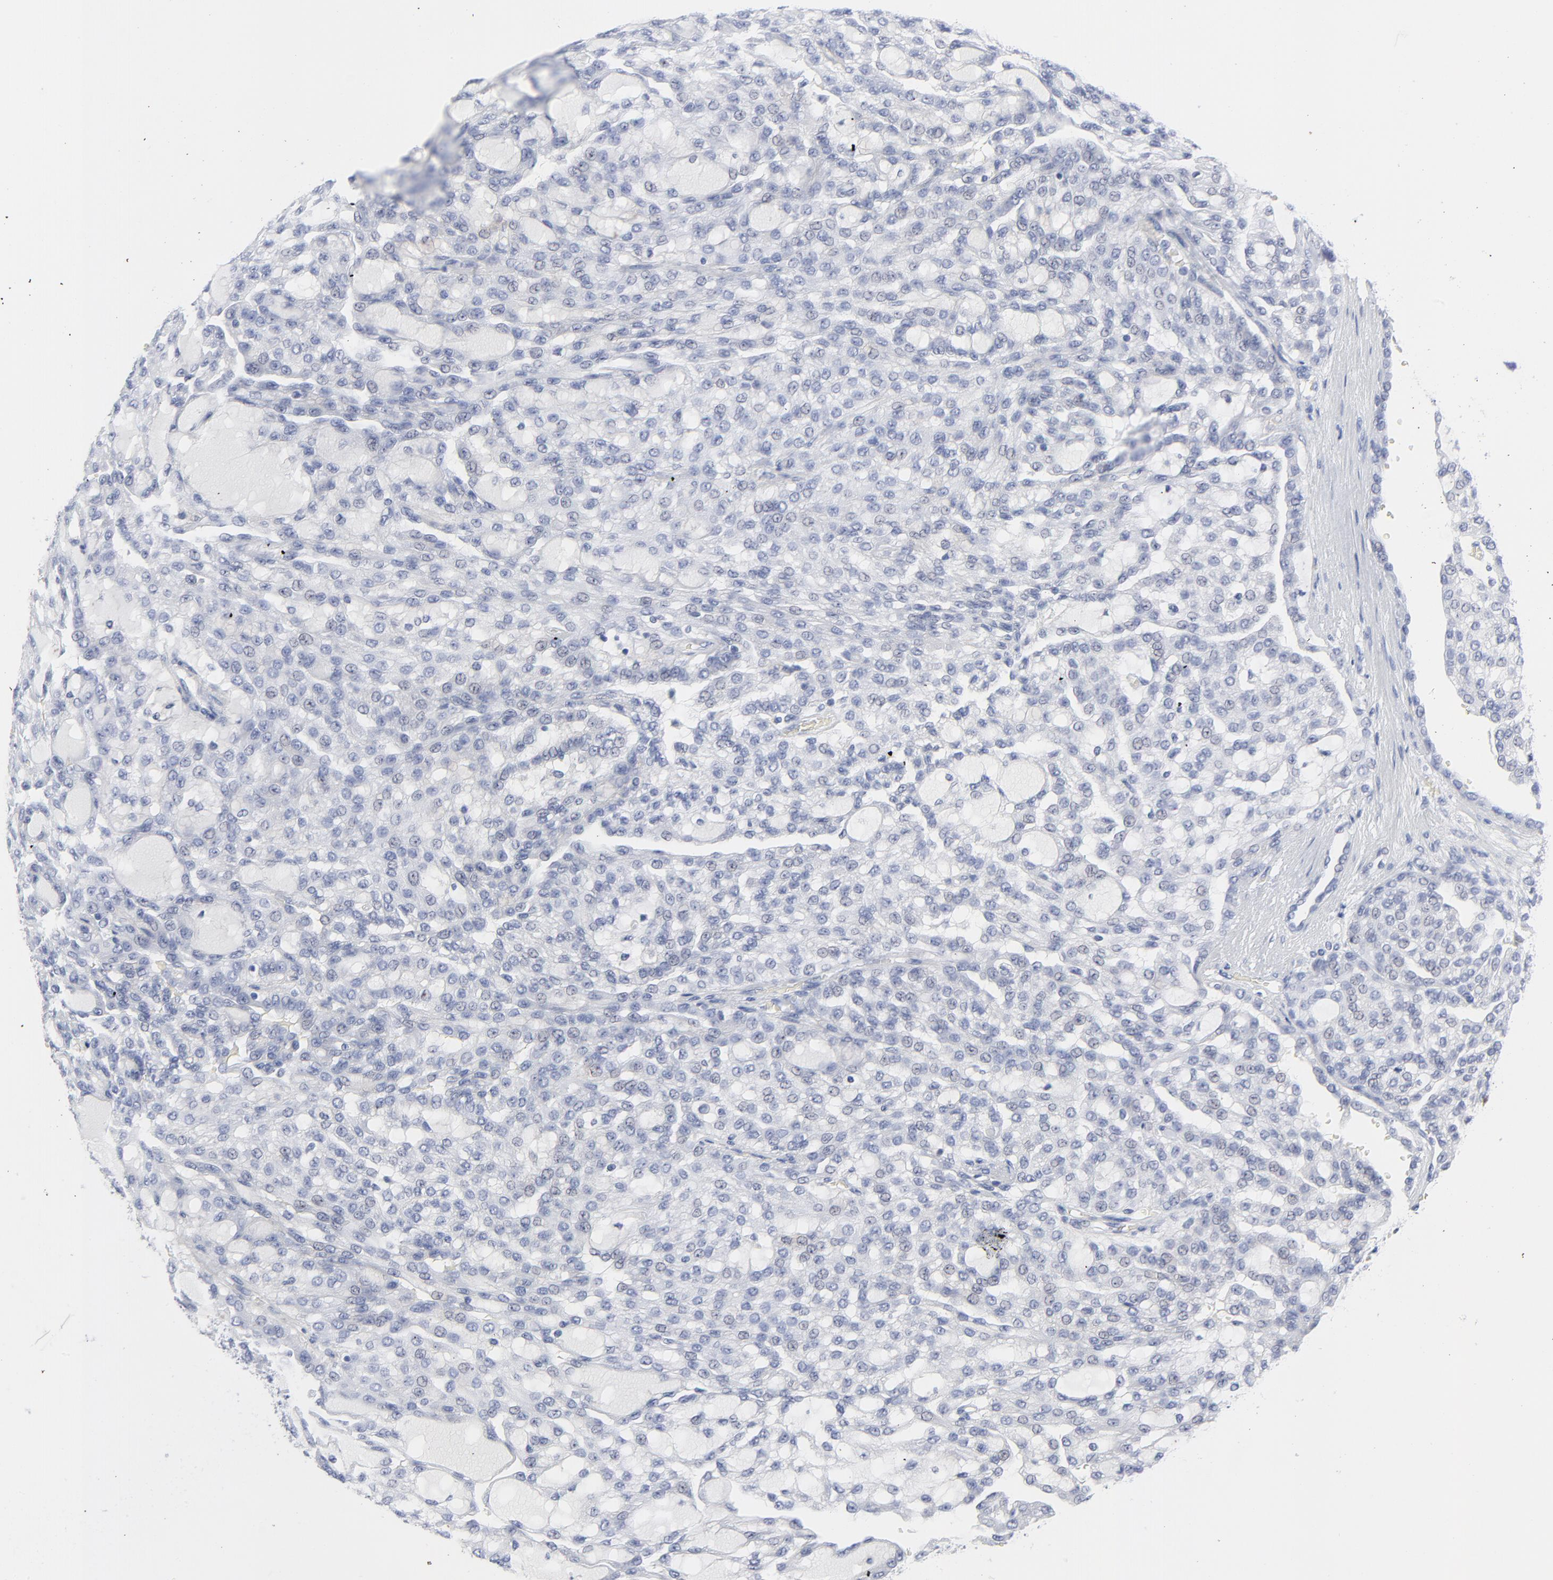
{"staining": {"intensity": "negative", "quantity": "none", "location": "none"}, "tissue": "renal cancer", "cell_type": "Tumor cells", "image_type": "cancer", "snomed": [{"axis": "morphology", "description": "Adenocarcinoma, NOS"}, {"axis": "topography", "description": "Kidney"}], "caption": "DAB (3,3'-diaminobenzidine) immunohistochemical staining of renal cancer displays no significant positivity in tumor cells.", "gene": "CLEC4G", "patient": {"sex": "male", "age": 63}}